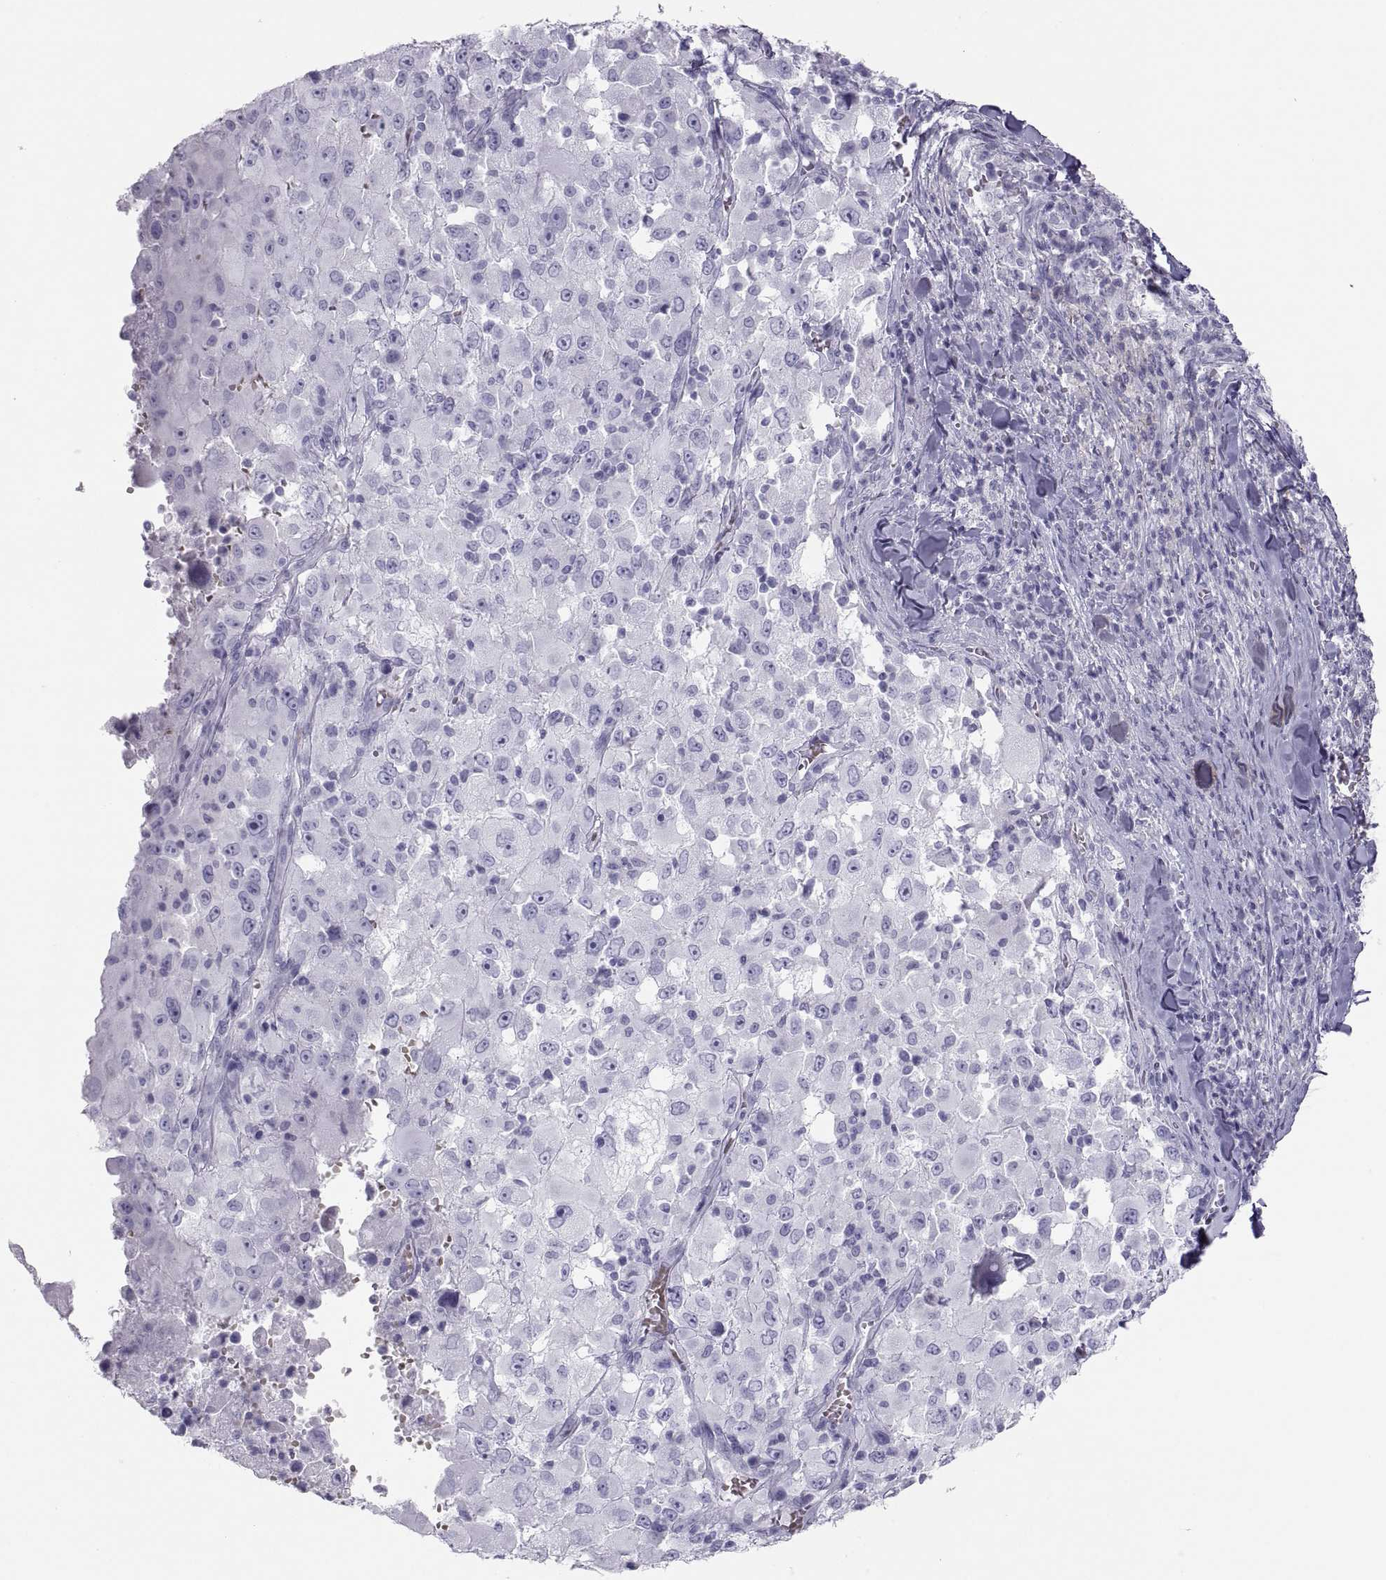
{"staining": {"intensity": "negative", "quantity": "none", "location": "none"}, "tissue": "melanoma", "cell_type": "Tumor cells", "image_type": "cancer", "snomed": [{"axis": "morphology", "description": "Malignant melanoma, Metastatic site"}, {"axis": "topography", "description": "Soft tissue"}], "caption": "The image displays no significant positivity in tumor cells of melanoma.", "gene": "SEMG1", "patient": {"sex": "male", "age": 50}}